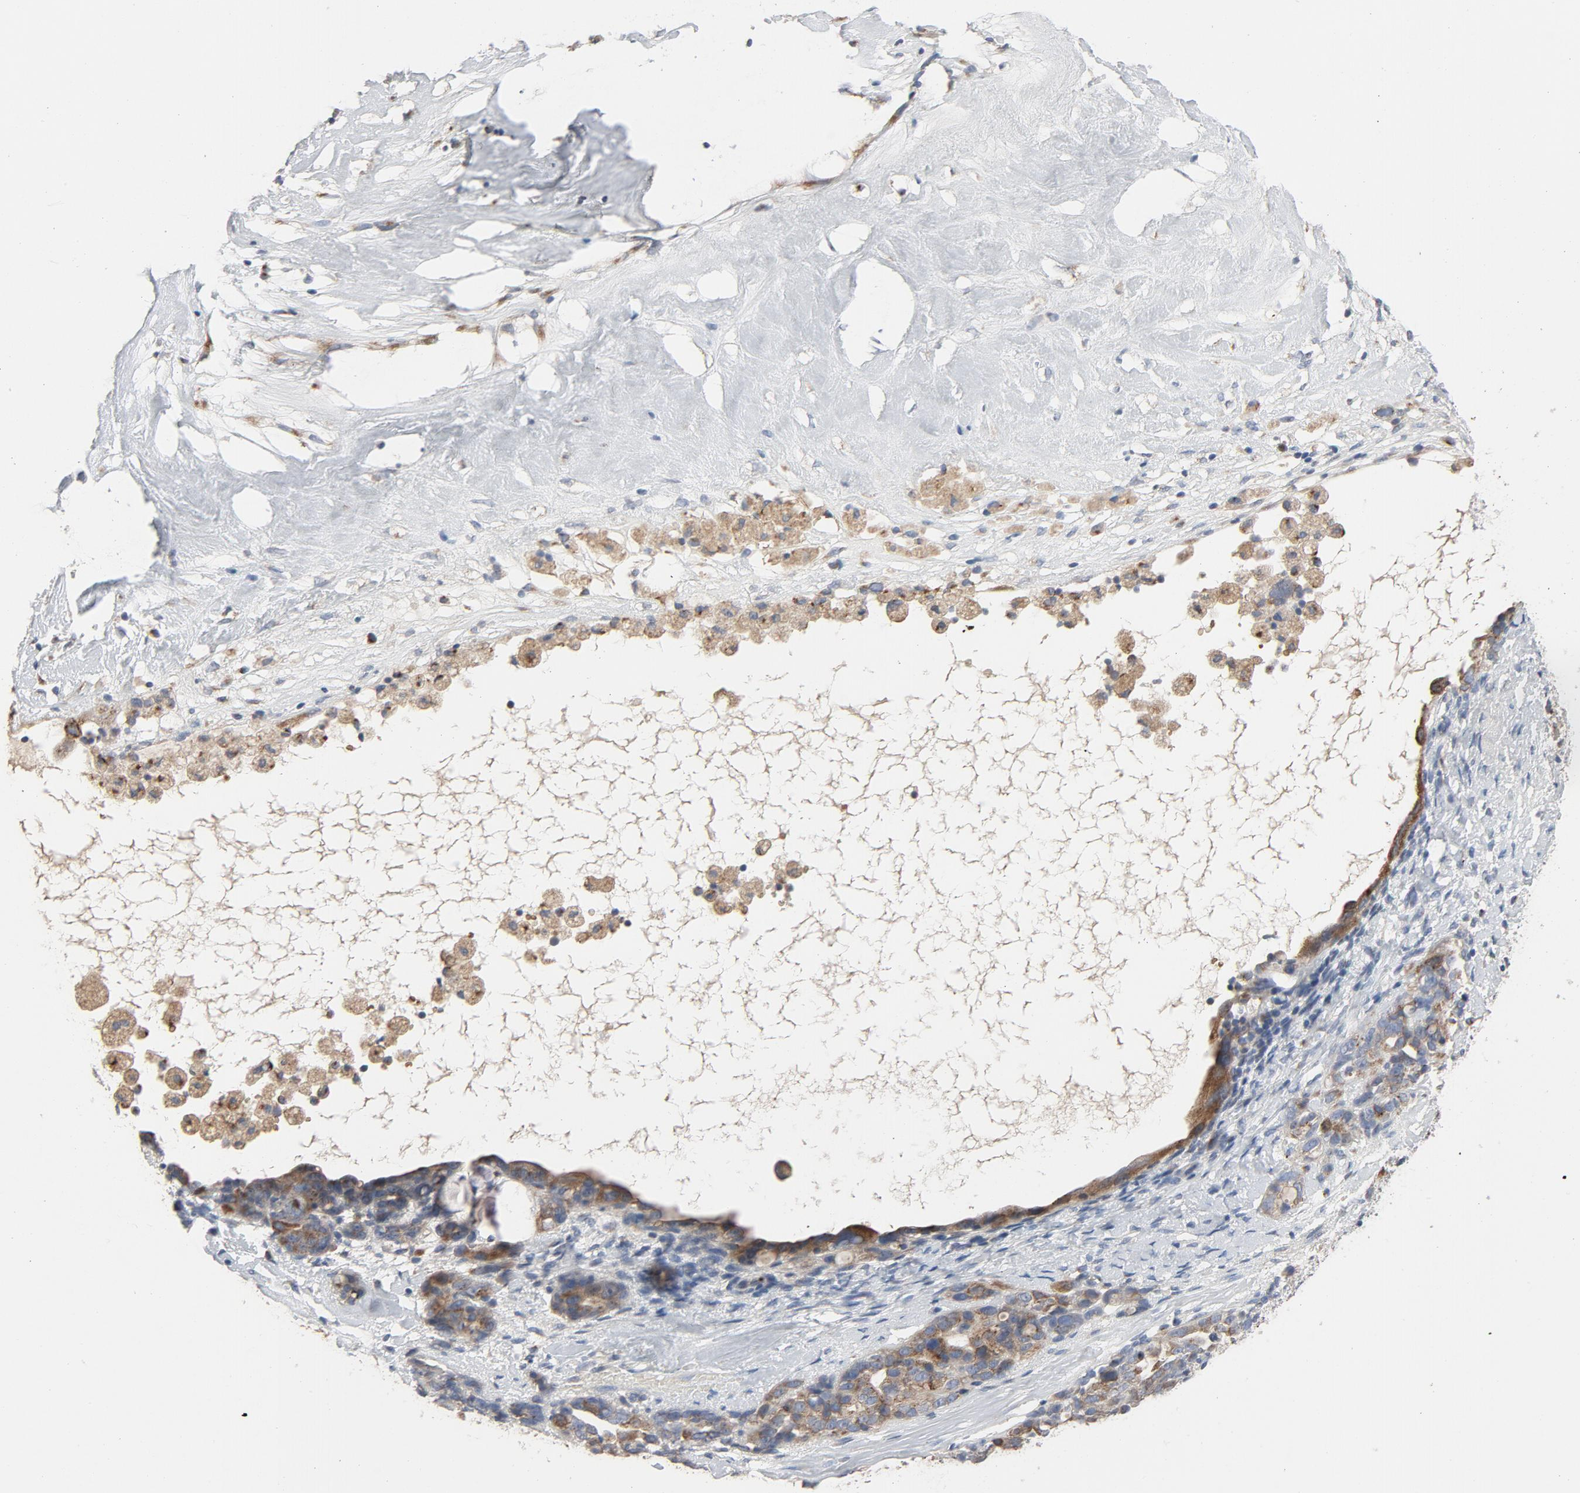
{"staining": {"intensity": "weak", "quantity": ">75%", "location": "cytoplasmic/membranous"}, "tissue": "ovarian cancer", "cell_type": "Tumor cells", "image_type": "cancer", "snomed": [{"axis": "morphology", "description": "Cystadenocarcinoma, mucinous, NOS"}, {"axis": "topography", "description": "Ovary"}], "caption": "A brown stain shows weak cytoplasmic/membranous expression of a protein in human ovarian mucinous cystadenocarcinoma tumor cells. The staining is performed using DAB (3,3'-diaminobenzidine) brown chromogen to label protein expression. The nuclei are counter-stained blue using hematoxylin.", "gene": "LMAN2", "patient": {"sex": "female", "age": 57}}